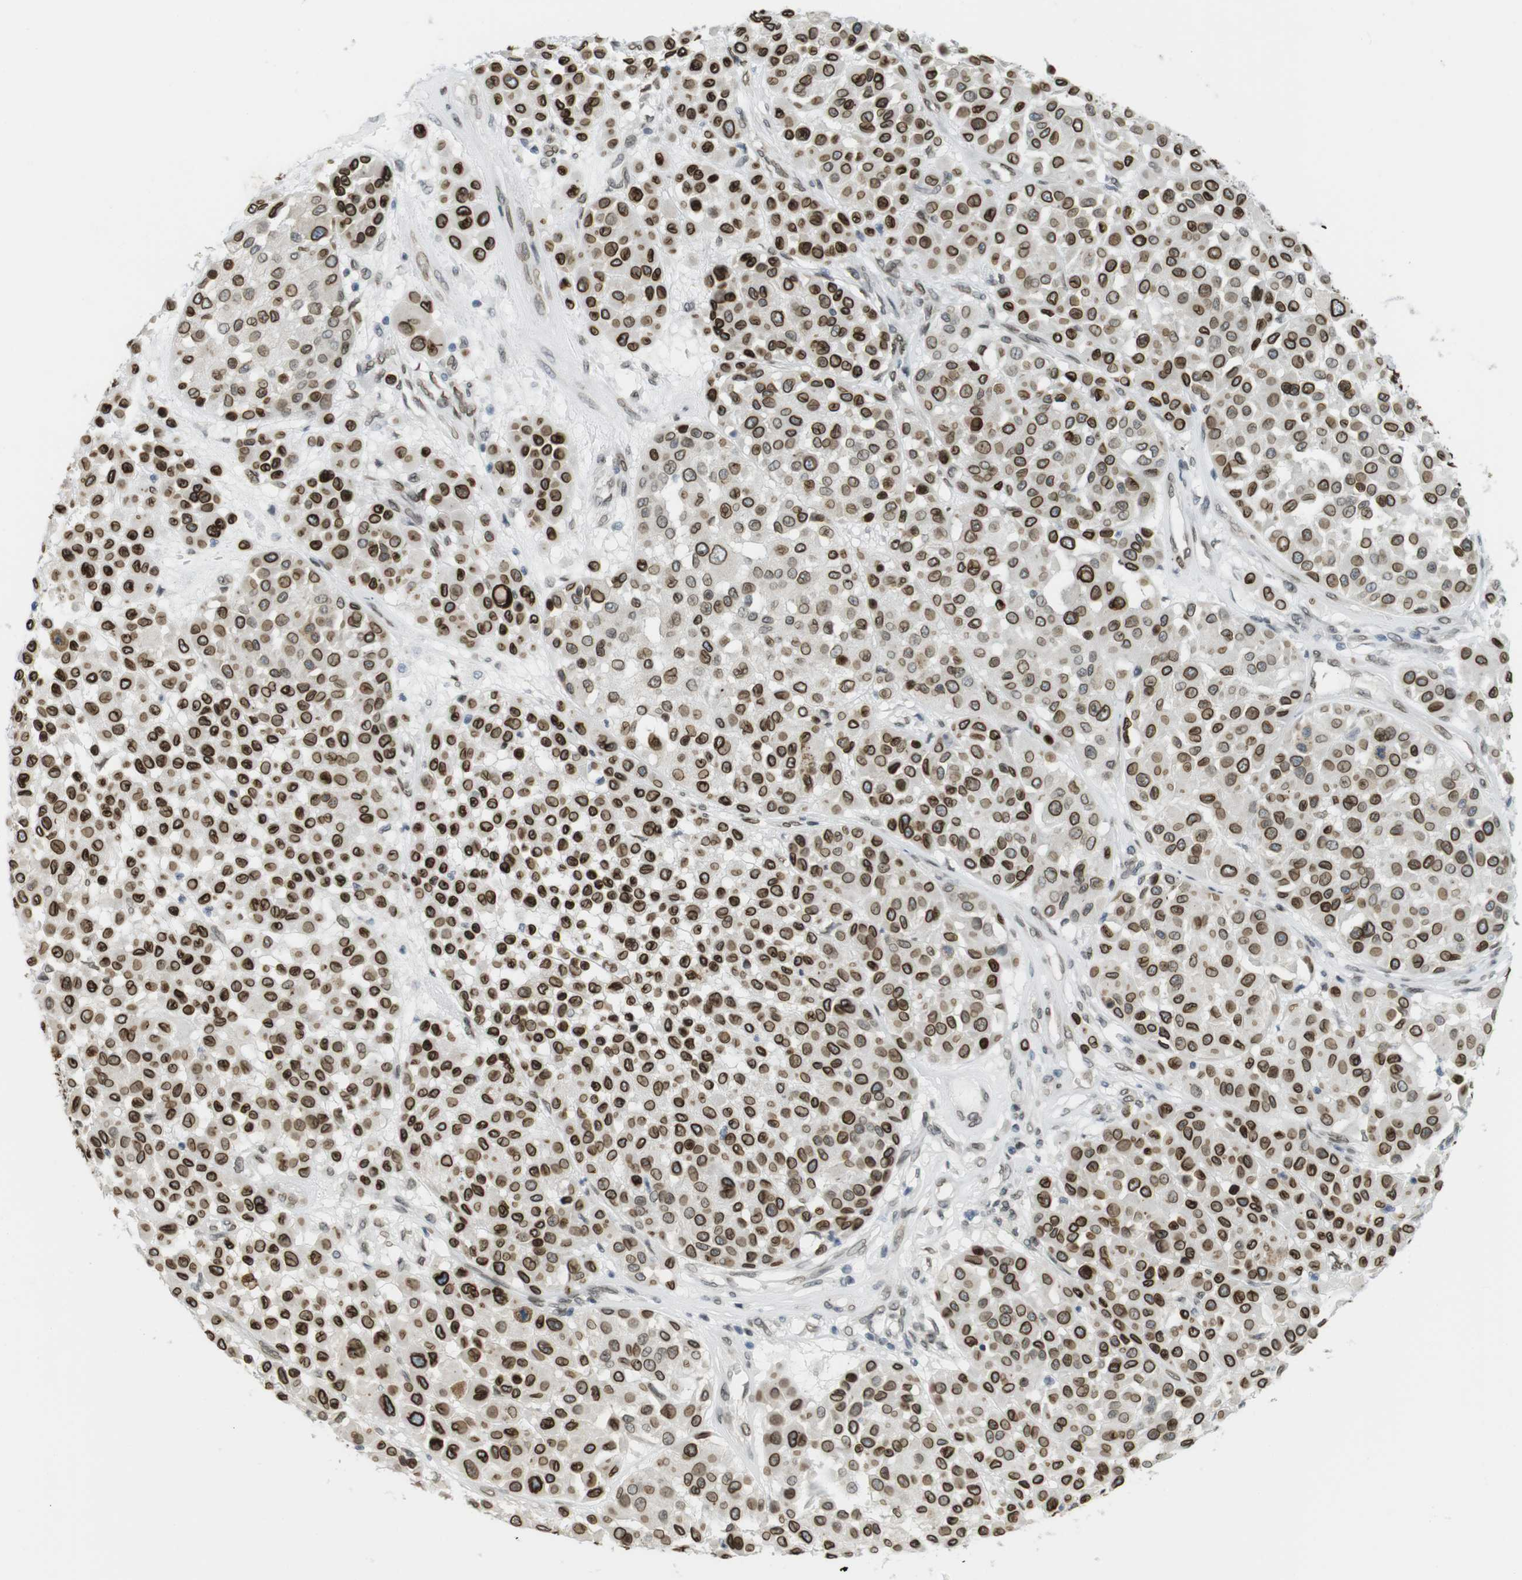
{"staining": {"intensity": "strong", "quantity": ">75%", "location": "cytoplasmic/membranous,nuclear"}, "tissue": "melanoma", "cell_type": "Tumor cells", "image_type": "cancer", "snomed": [{"axis": "morphology", "description": "Malignant melanoma, Metastatic site"}, {"axis": "topography", "description": "Soft tissue"}], "caption": "Human melanoma stained with a brown dye exhibits strong cytoplasmic/membranous and nuclear positive staining in about >75% of tumor cells.", "gene": "ARL6IP6", "patient": {"sex": "male", "age": 41}}